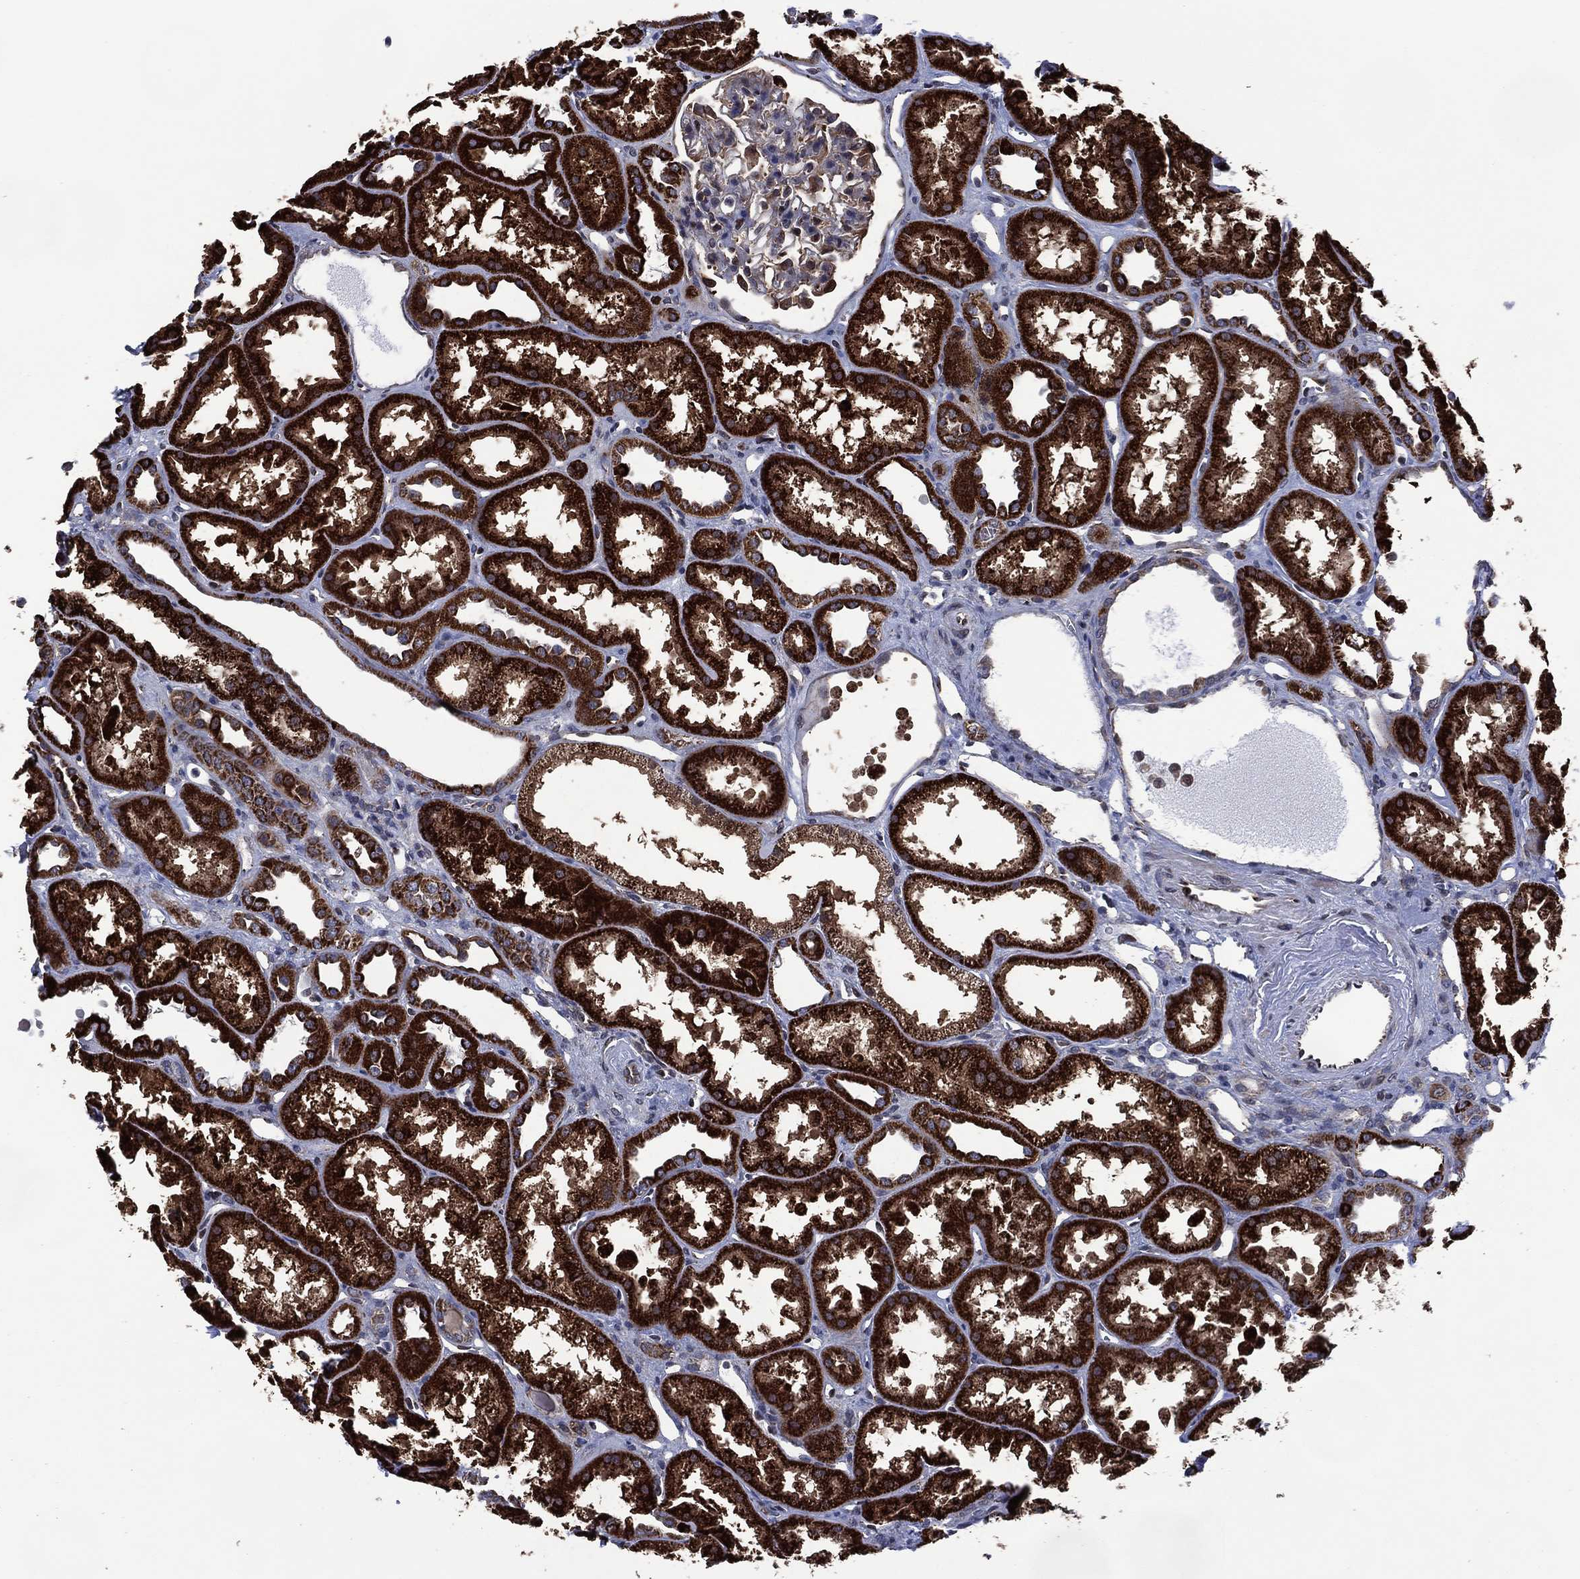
{"staining": {"intensity": "weak", "quantity": "<25%", "location": "cytoplasmic/membranous"}, "tissue": "kidney", "cell_type": "Cells in glomeruli", "image_type": "normal", "snomed": [{"axis": "morphology", "description": "Normal tissue, NOS"}, {"axis": "topography", "description": "Kidney"}], "caption": "DAB immunohistochemical staining of normal human kidney displays no significant expression in cells in glomeruli.", "gene": "HTD2", "patient": {"sex": "male", "age": 61}}